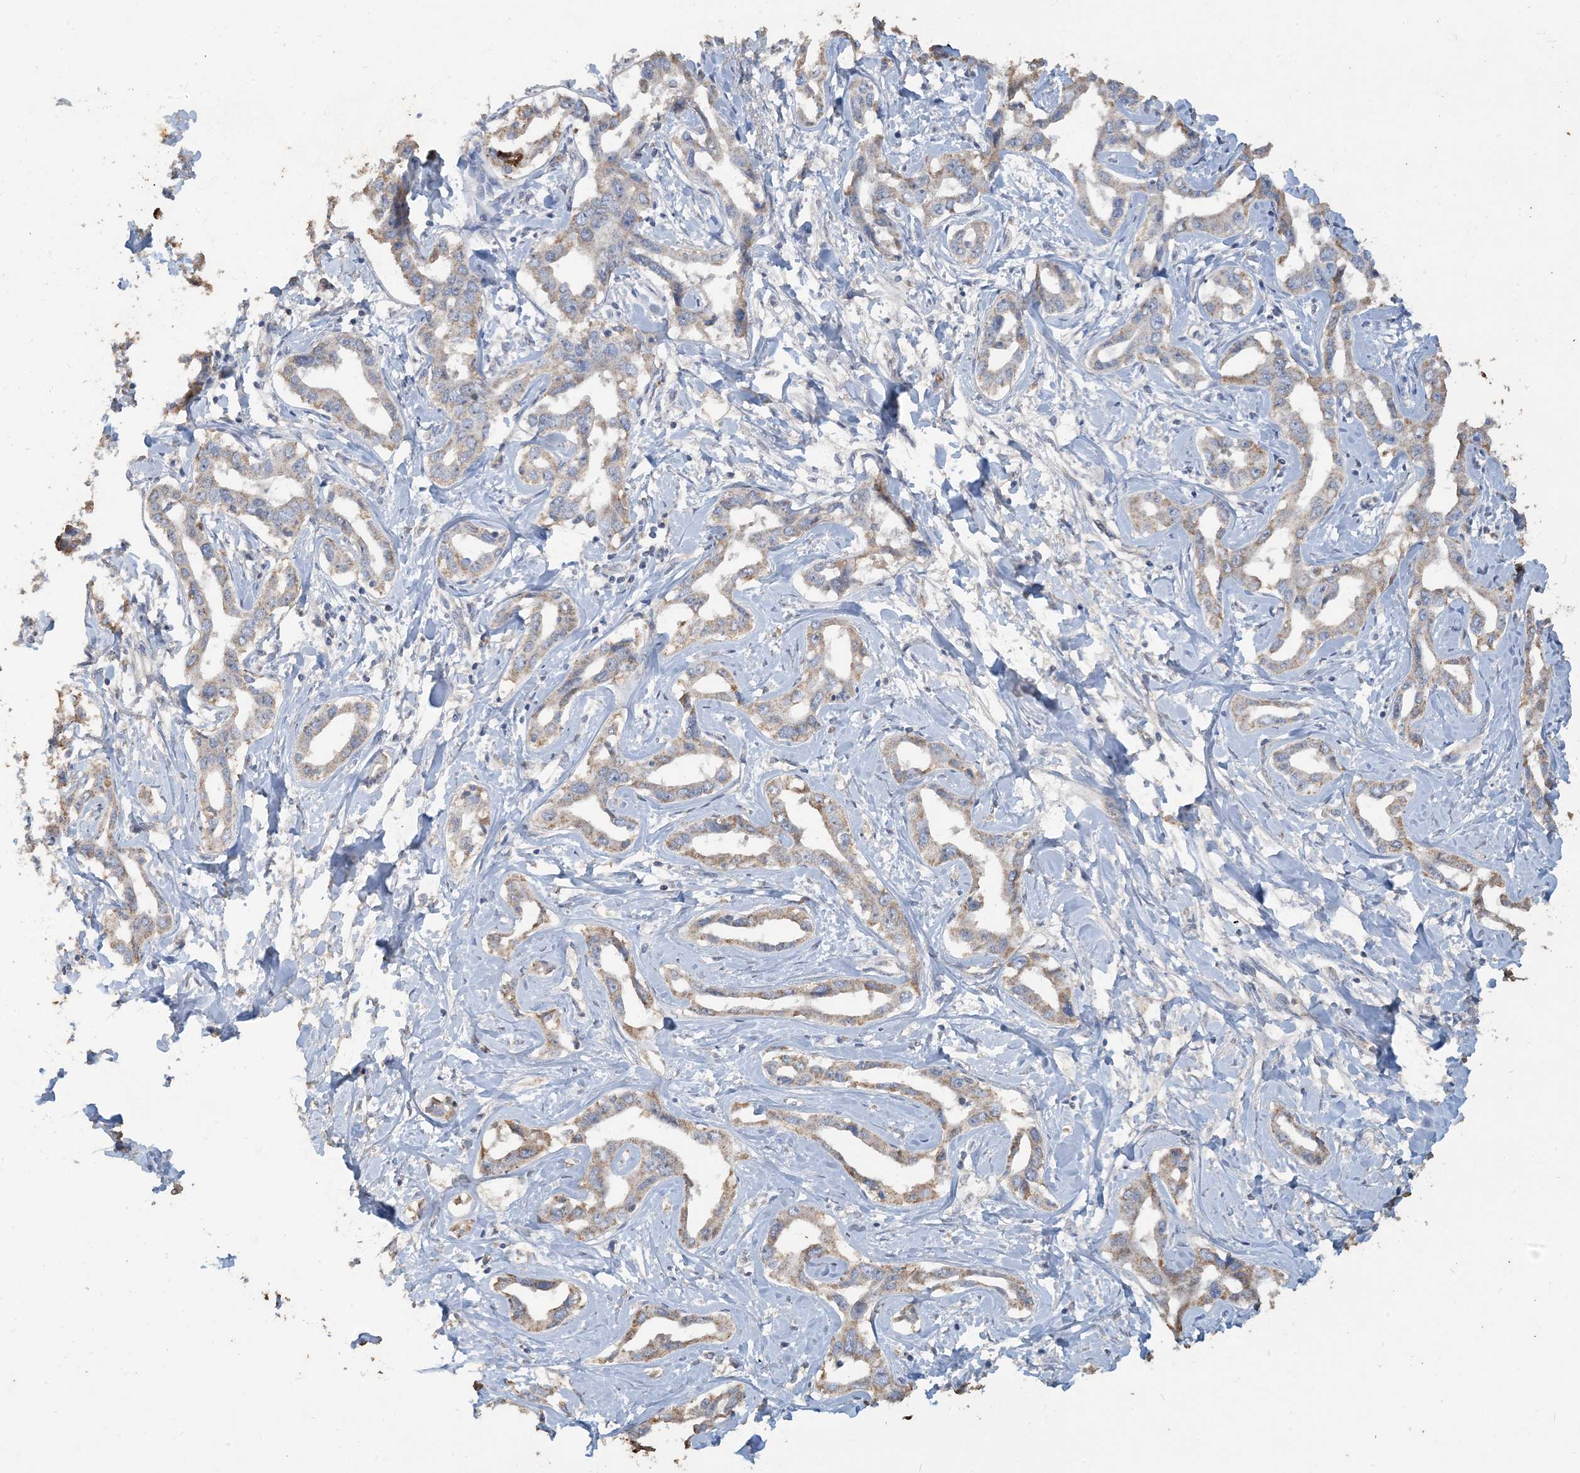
{"staining": {"intensity": "moderate", "quantity": "25%-75%", "location": "cytoplasmic/membranous"}, "tissue": "liver cancer", "cell_type": "Tumor cells", "image_type": "cancer", "snomed": [{"axis": "morphology", "description": "Cholangiocarcinoma"}, {"axis": "topography", "description": "Liver"}], "caption": "Liver cancer (cholangiocarcinoma) stained for a protein (brown) shows moderate cytoplasmic/membranous positive staining in approximately 25%-75% of tumor cells.", "gene": "SFMBT2", "patient": {"sex": "male", "age": 59}}